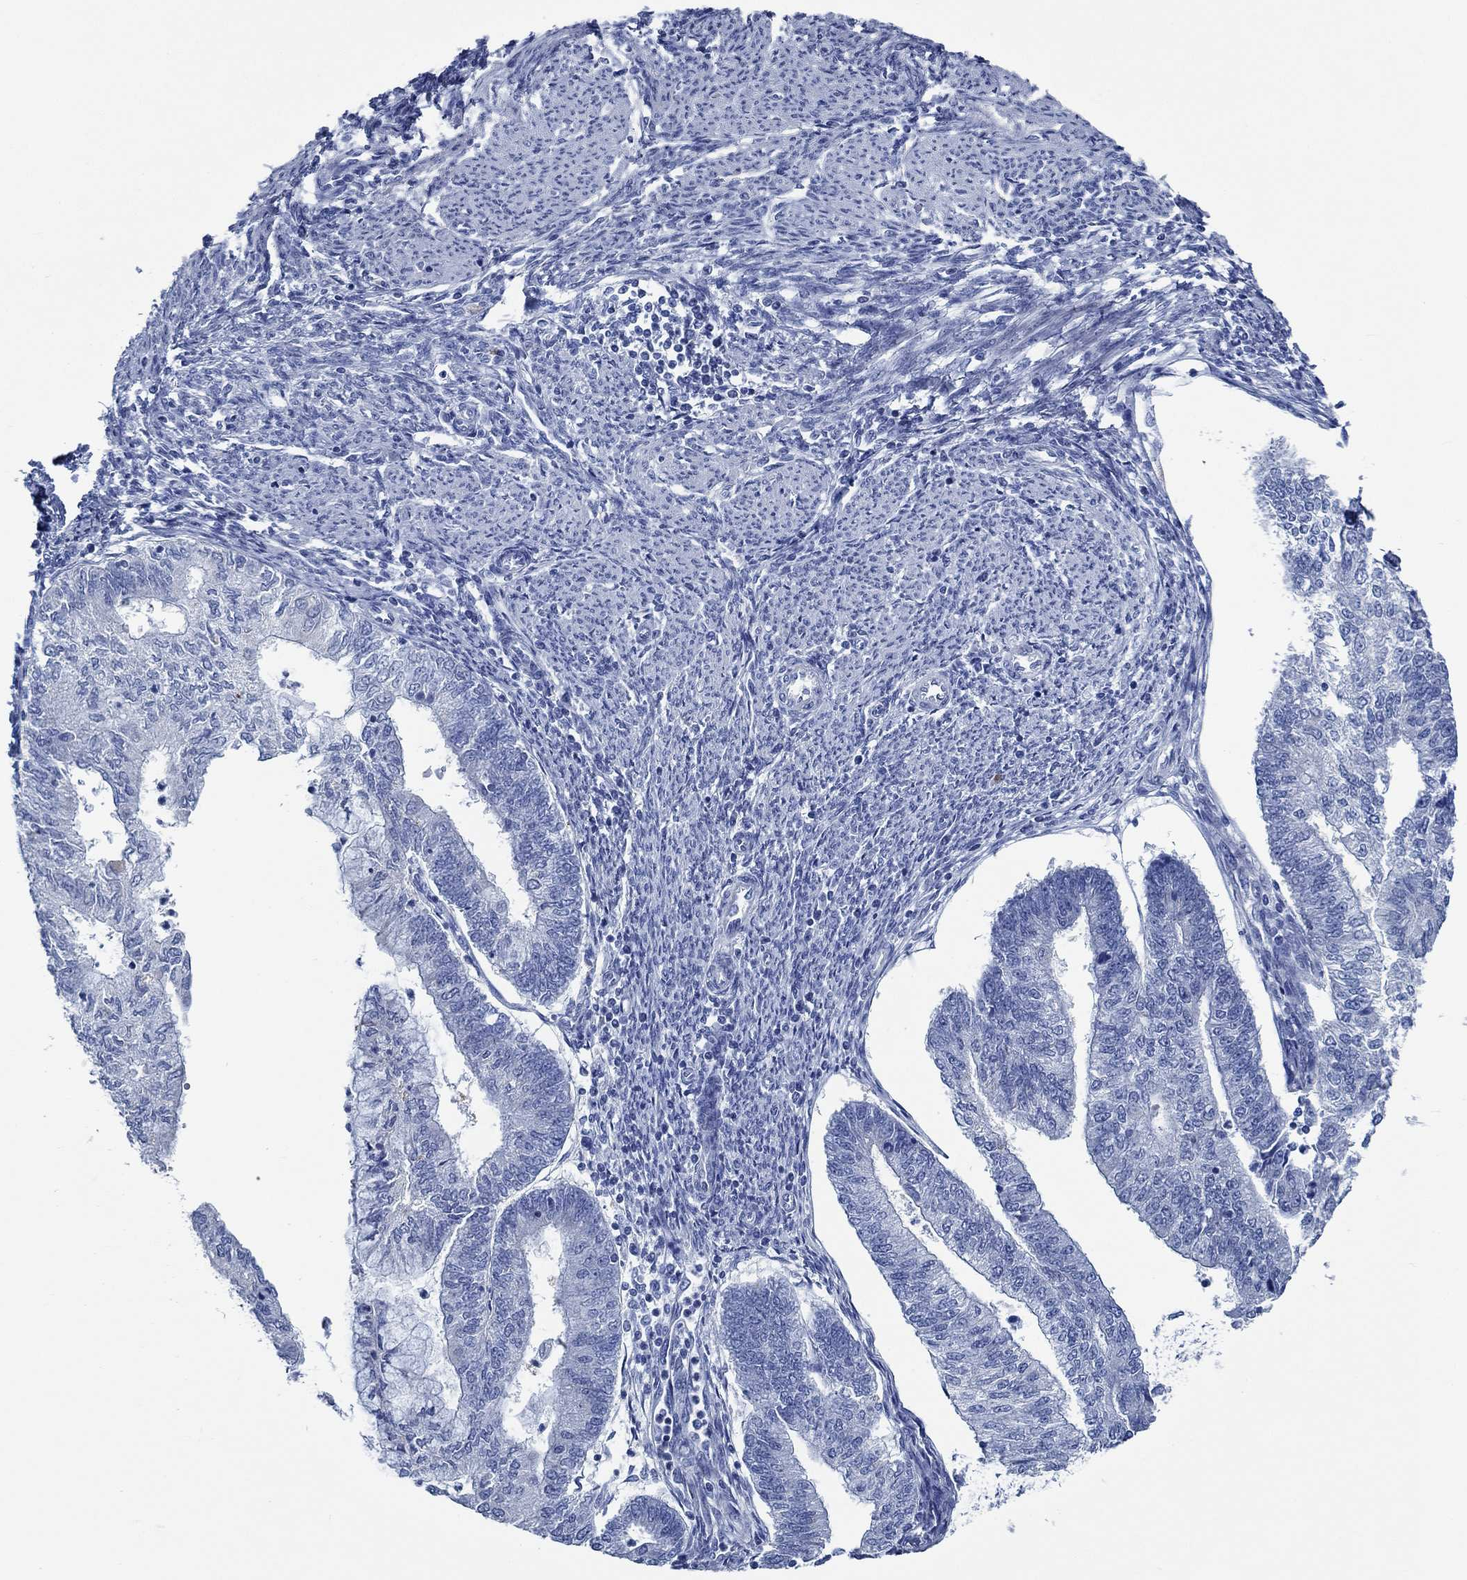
{"staining": {"intensity": "negative", "quantity": "none", "location": "none"}, "tissue": "endometrial cancer", "cell_type": "Tumor cells", "image_type": "cancer", "snomed": [{"axis": "morphology", "description": "Adenocarcinoma, NOS"}, {"axis": "topography", "description": "Endometrium"}], "caption": "A high-resolution histopathology image shows IHC staining of endometrial cancer (adenocarcinoma), which reveals no significant expression in tumor cells.", "gene": "SVEP1", "patient": {"sex": "female", "age": 59}}